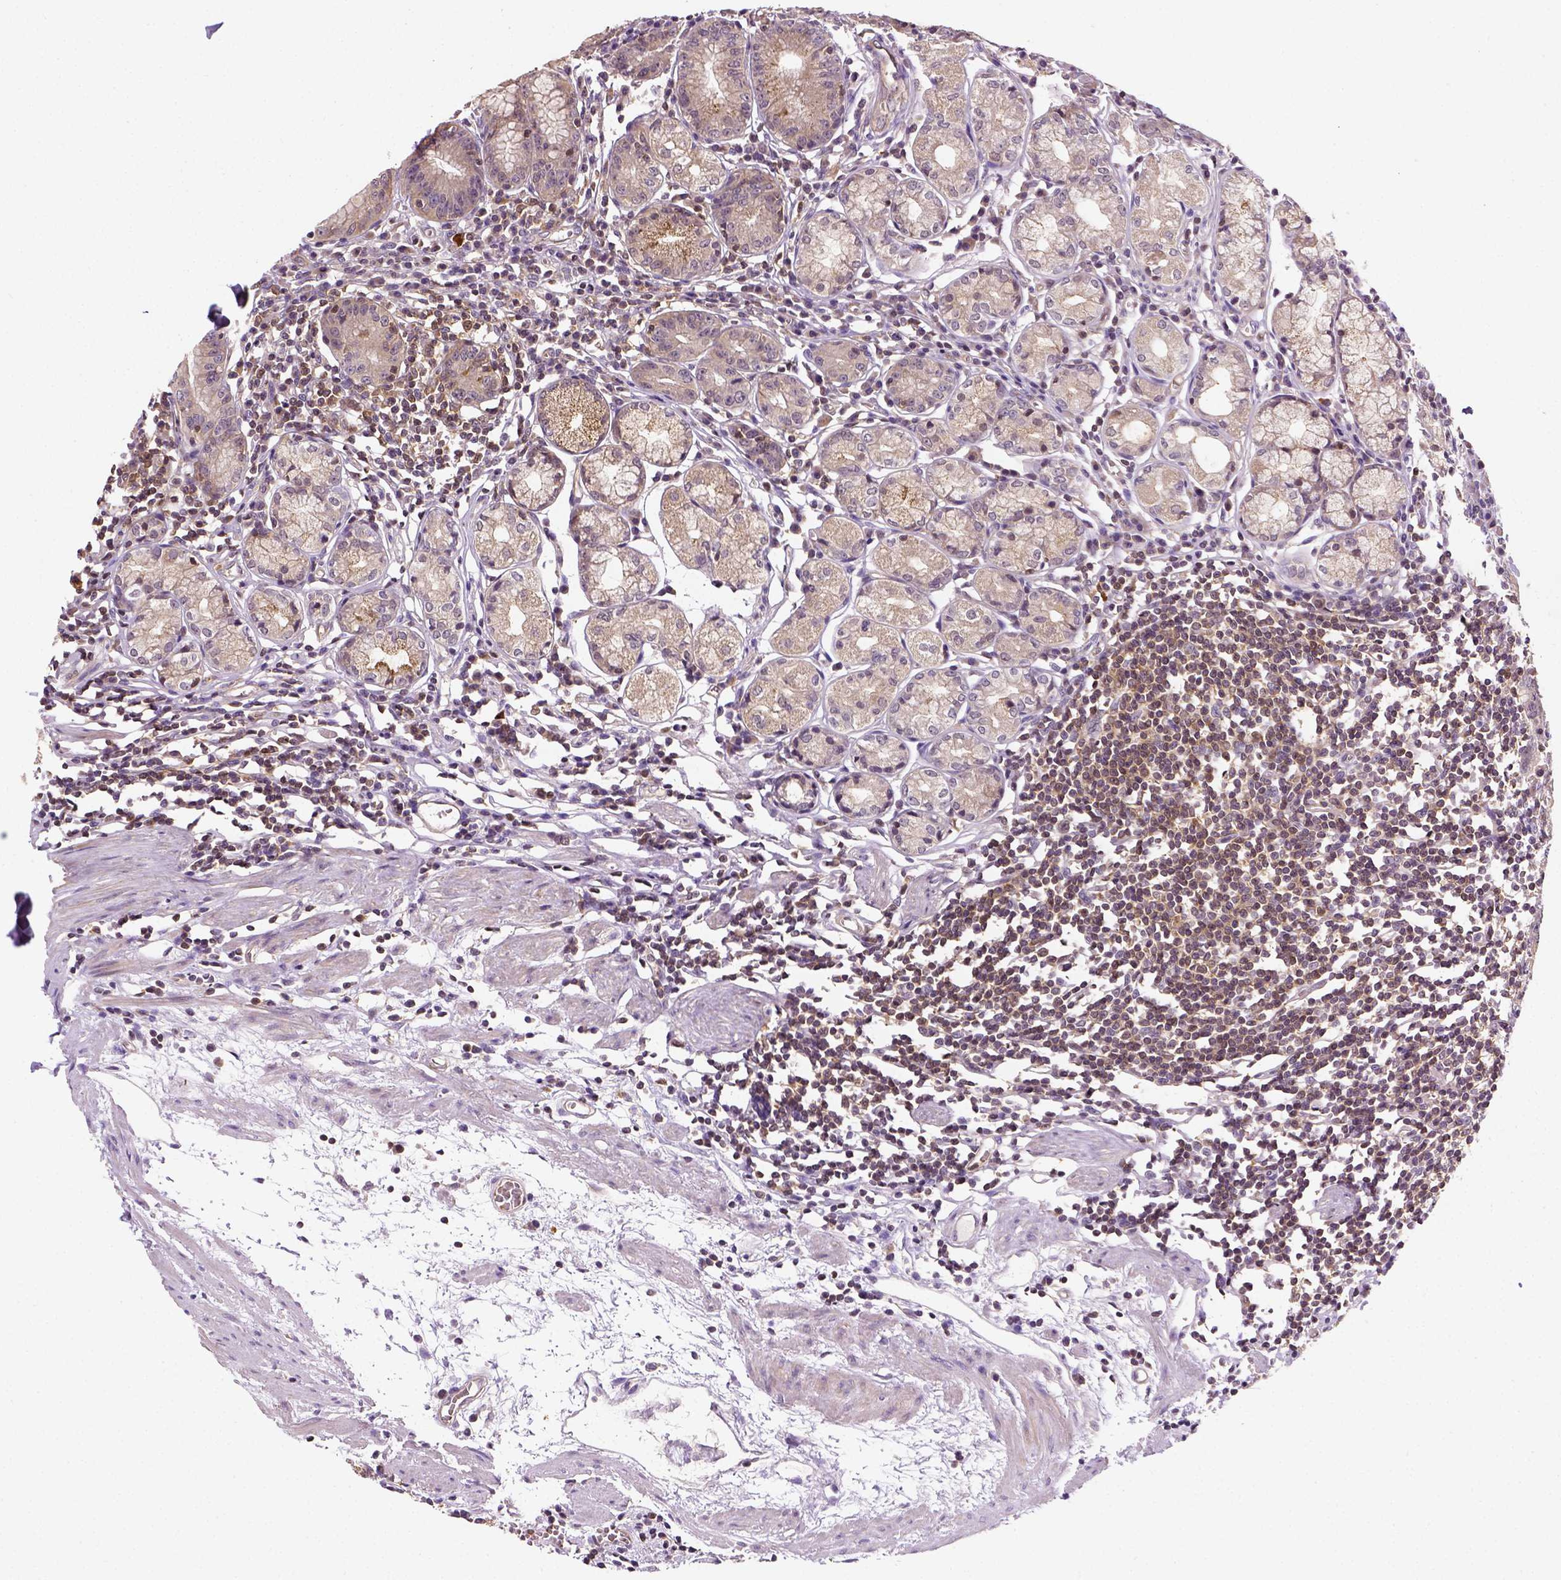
{"staining": {"intensity": "moderate", "quantity": ">75%", "location": "cytoplasmic/membranous"}, "tissue": "stomach", "cell_type": "Glandular cells", "image_type": "normal", "snomed": [{"axis": "morphology", "description": "Normal tissue, NOS"}, {"axis": "topography", "description": "Stomach"}], "caption": "Immunohistochemistry (IHC) (DAB) staining of unremarkable stomach demonstrates moderate cytoplasmic/membranous protein staining in approximately >75% of glandular cells.", "gene": "MATK", "patient": {"sex": "male", "age": 55}}